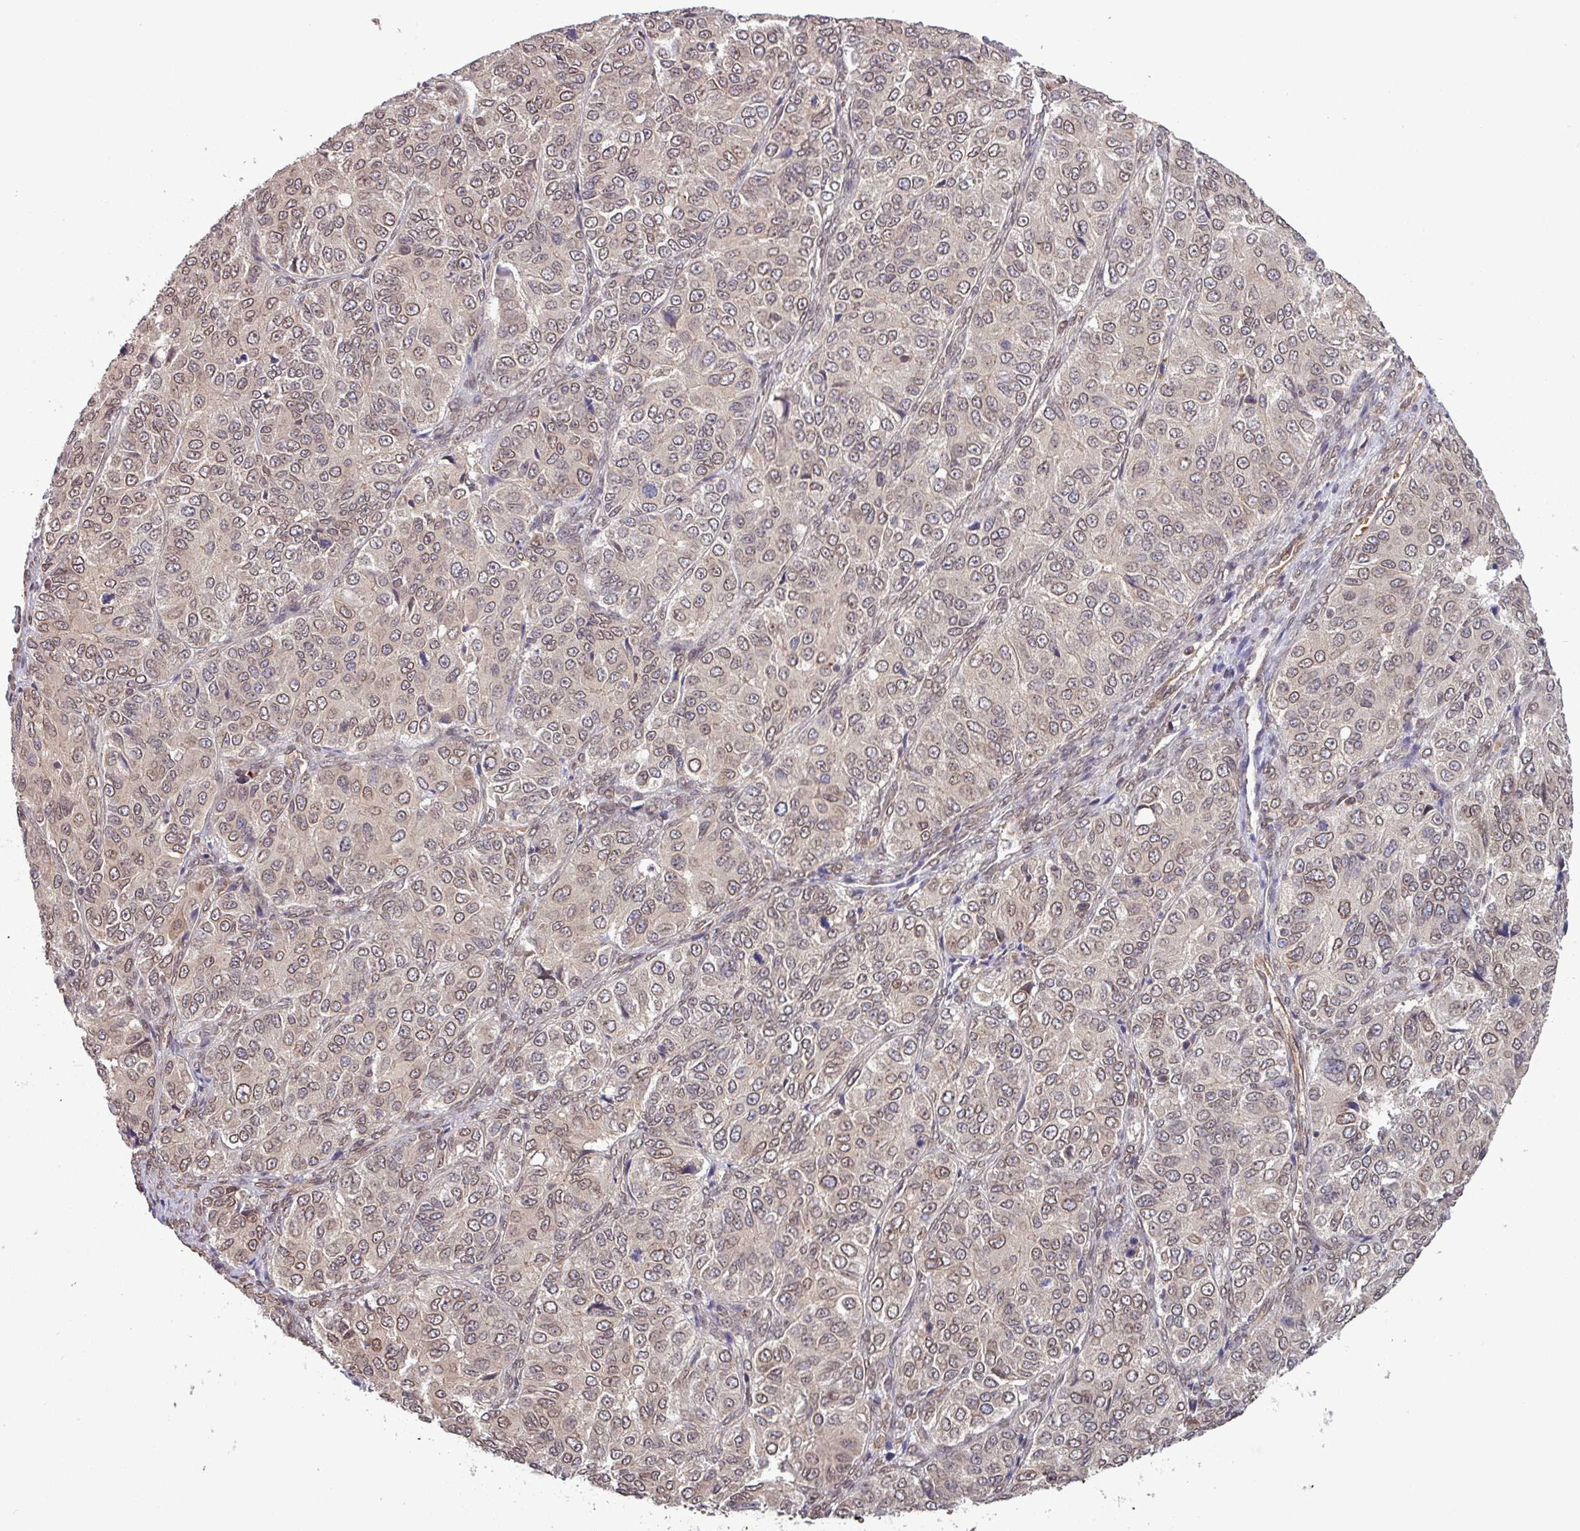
{"staining": {"intensity": "weak", "quantity": "25%-75%", "location": "nuclear"}, "tissue": "ovarian cancer", "cell_type": "Tumor cells", "image_type": "cancer", "snomed": [{"axis": "morphology", "description": "Carcinoma, endometroid"}, {"axis": "topography", "description": "Ovary"}], "caption": "Immunohistochemical staining of human ovarian cancer (endometroid carcinoma) shows weak nuclear protein positivity in about 25%-75% of tumor cells.", "gene": "RBM4B", "patient": {"sex": "female", "age": 51}}